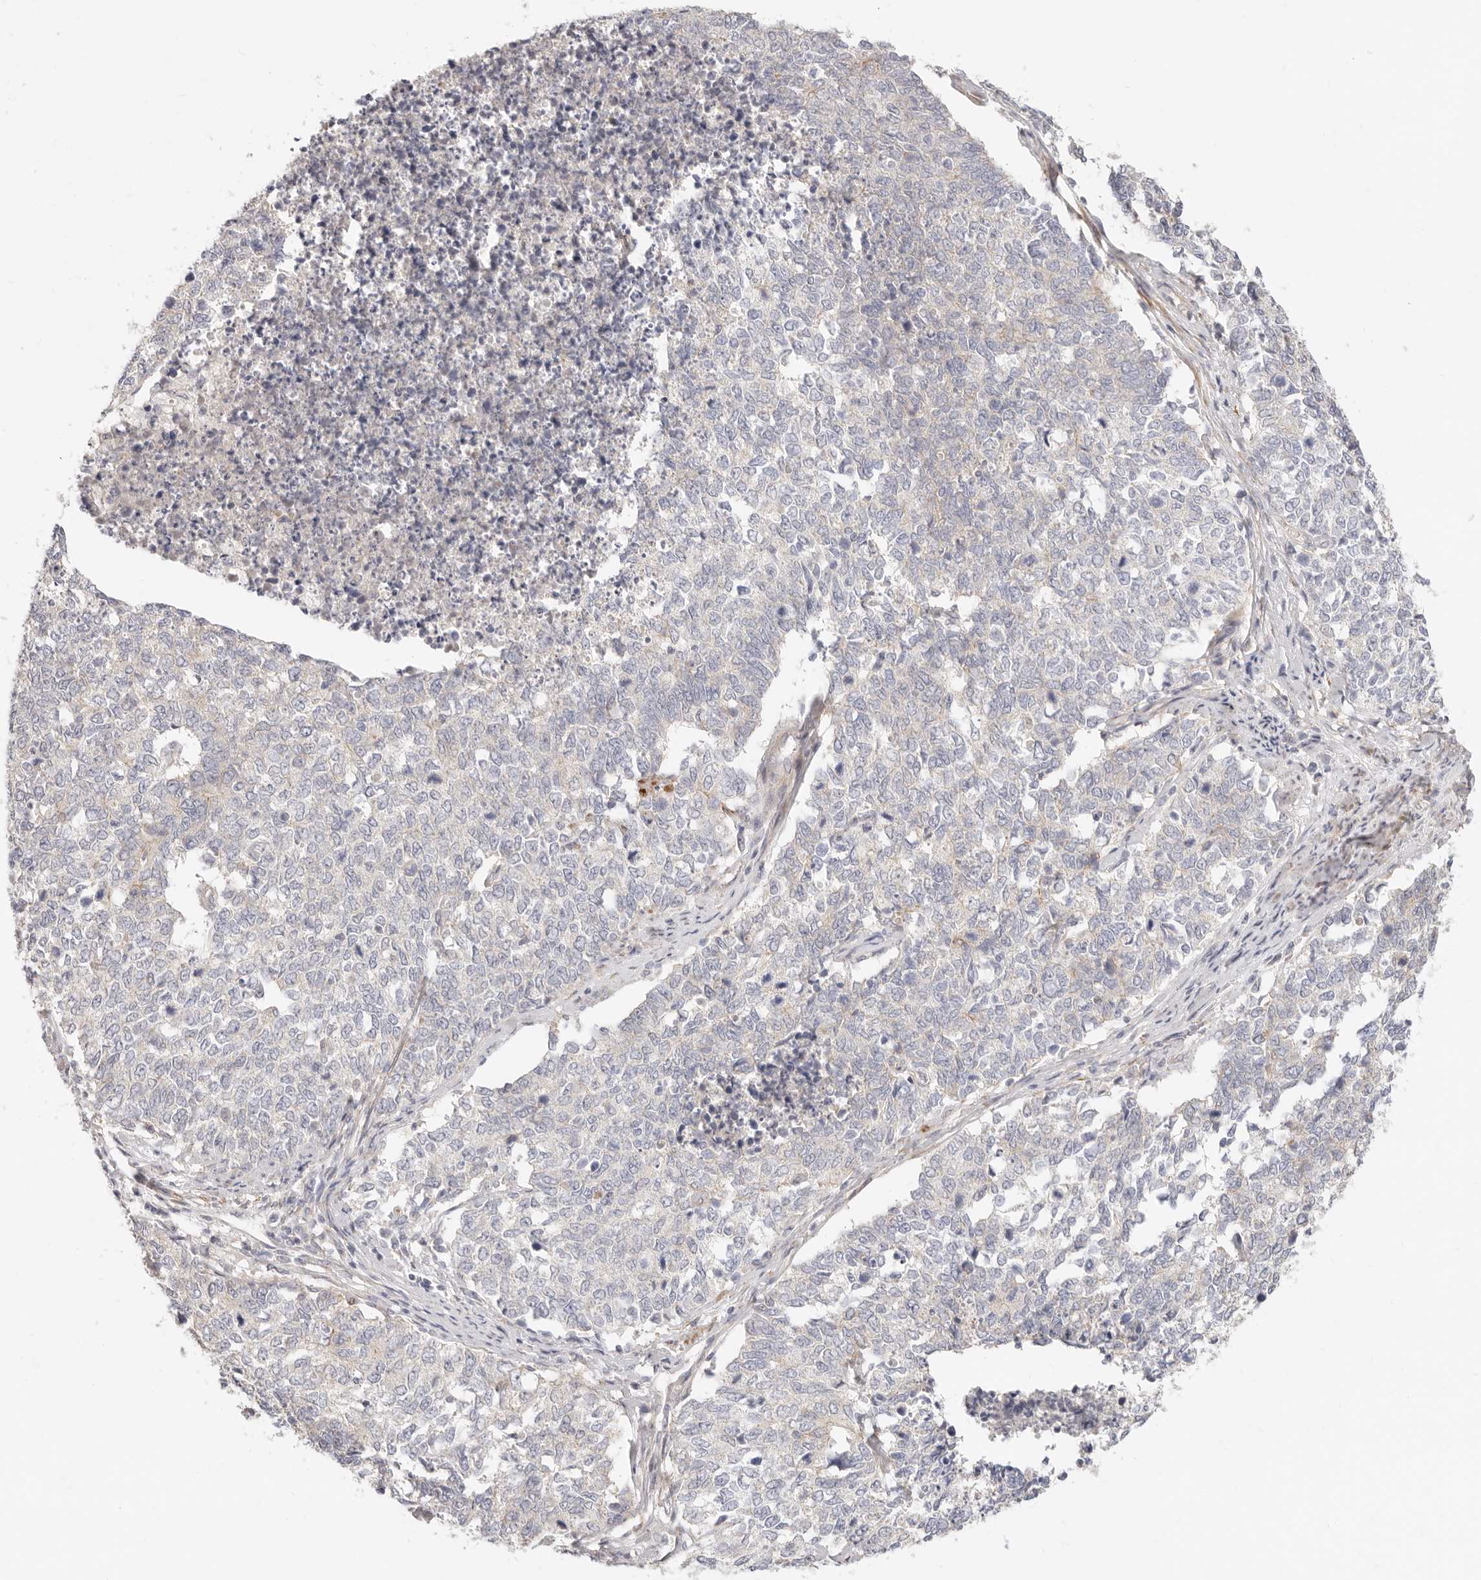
{"staining": {"intensity": "negative", "quantity": "none", "location": "none"}, "tissue": "cervical cancer", "cell_type": "Tumor cells", "image_type": "cancer", "snomed": [{"axis": "morphology", "description": "Squamous cell carcinoma, NOS"}, {"axis": "topography", "description": "Cervix"}], "caption": "Immunohistochemistry micrograph of neoplastic tissue: cervical cancer stained with DAB reveals no significant protein expression in tumor cells. (DAB IHC, high magnification).", "gene": "UBXN10", "patient": {"sex": "female", "age": 63}}